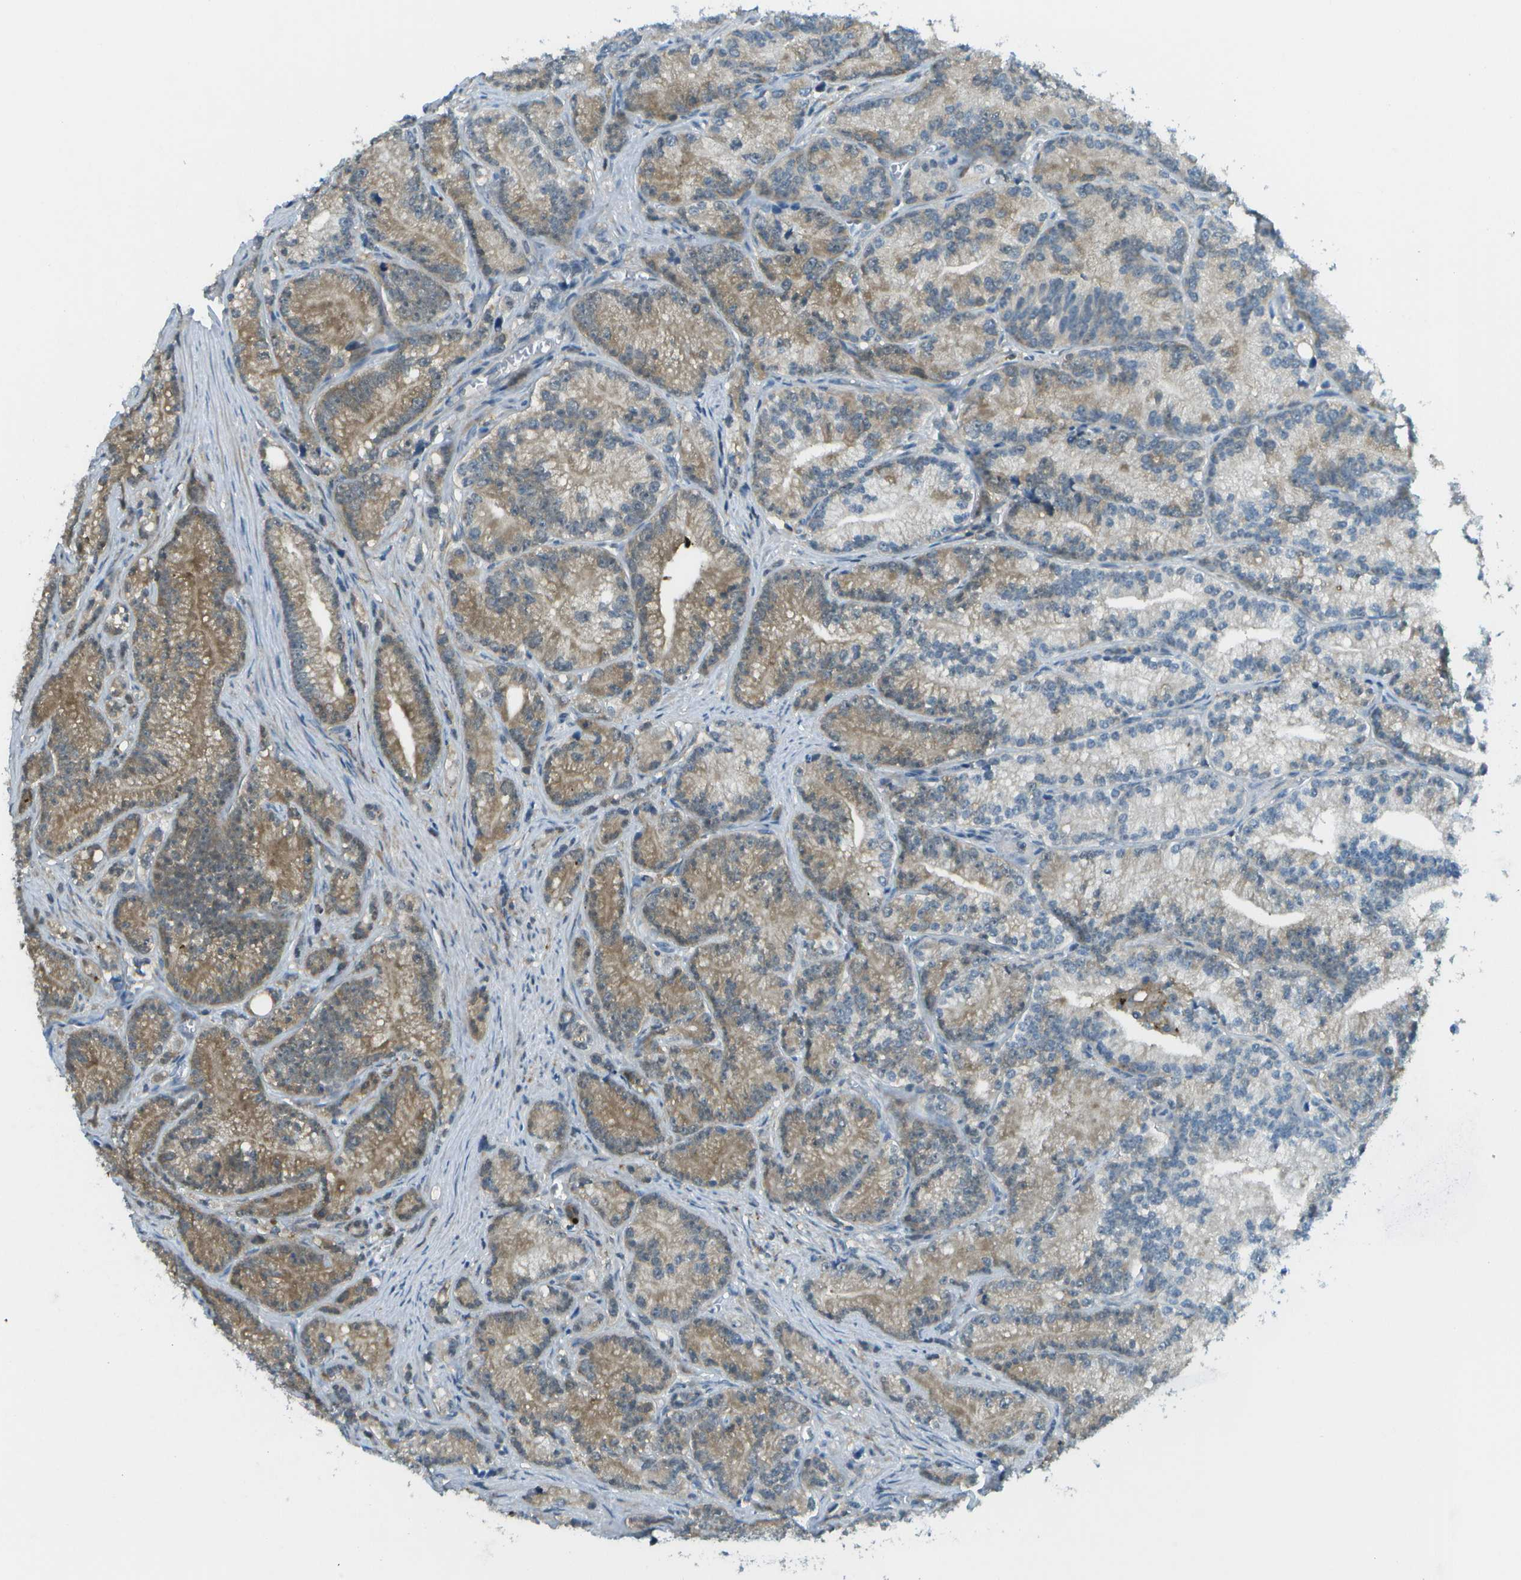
{"staining": {"intensity": "moderate", "quantity": "25%-75%", "location": "cytoplasmic/membranous"}, "tissue": "prostate cancer", "cell_type": "Tumor cells", "image_type": "cancer", "snomed": [{"axis": "morphology", "description": "Adenocarcinoma, Low grade"}, {"axis": "topography", "description": "Prostate"}], "caption": "A medium amount of moderate cytoplasmic/membranous staining is seen in about 25%-75% of tumor cells in prostate cancer (adenocarcinoma (low-grade)) tissue.", "gene": "CDH23", "patient": {"sex": "male", "age": 89}}